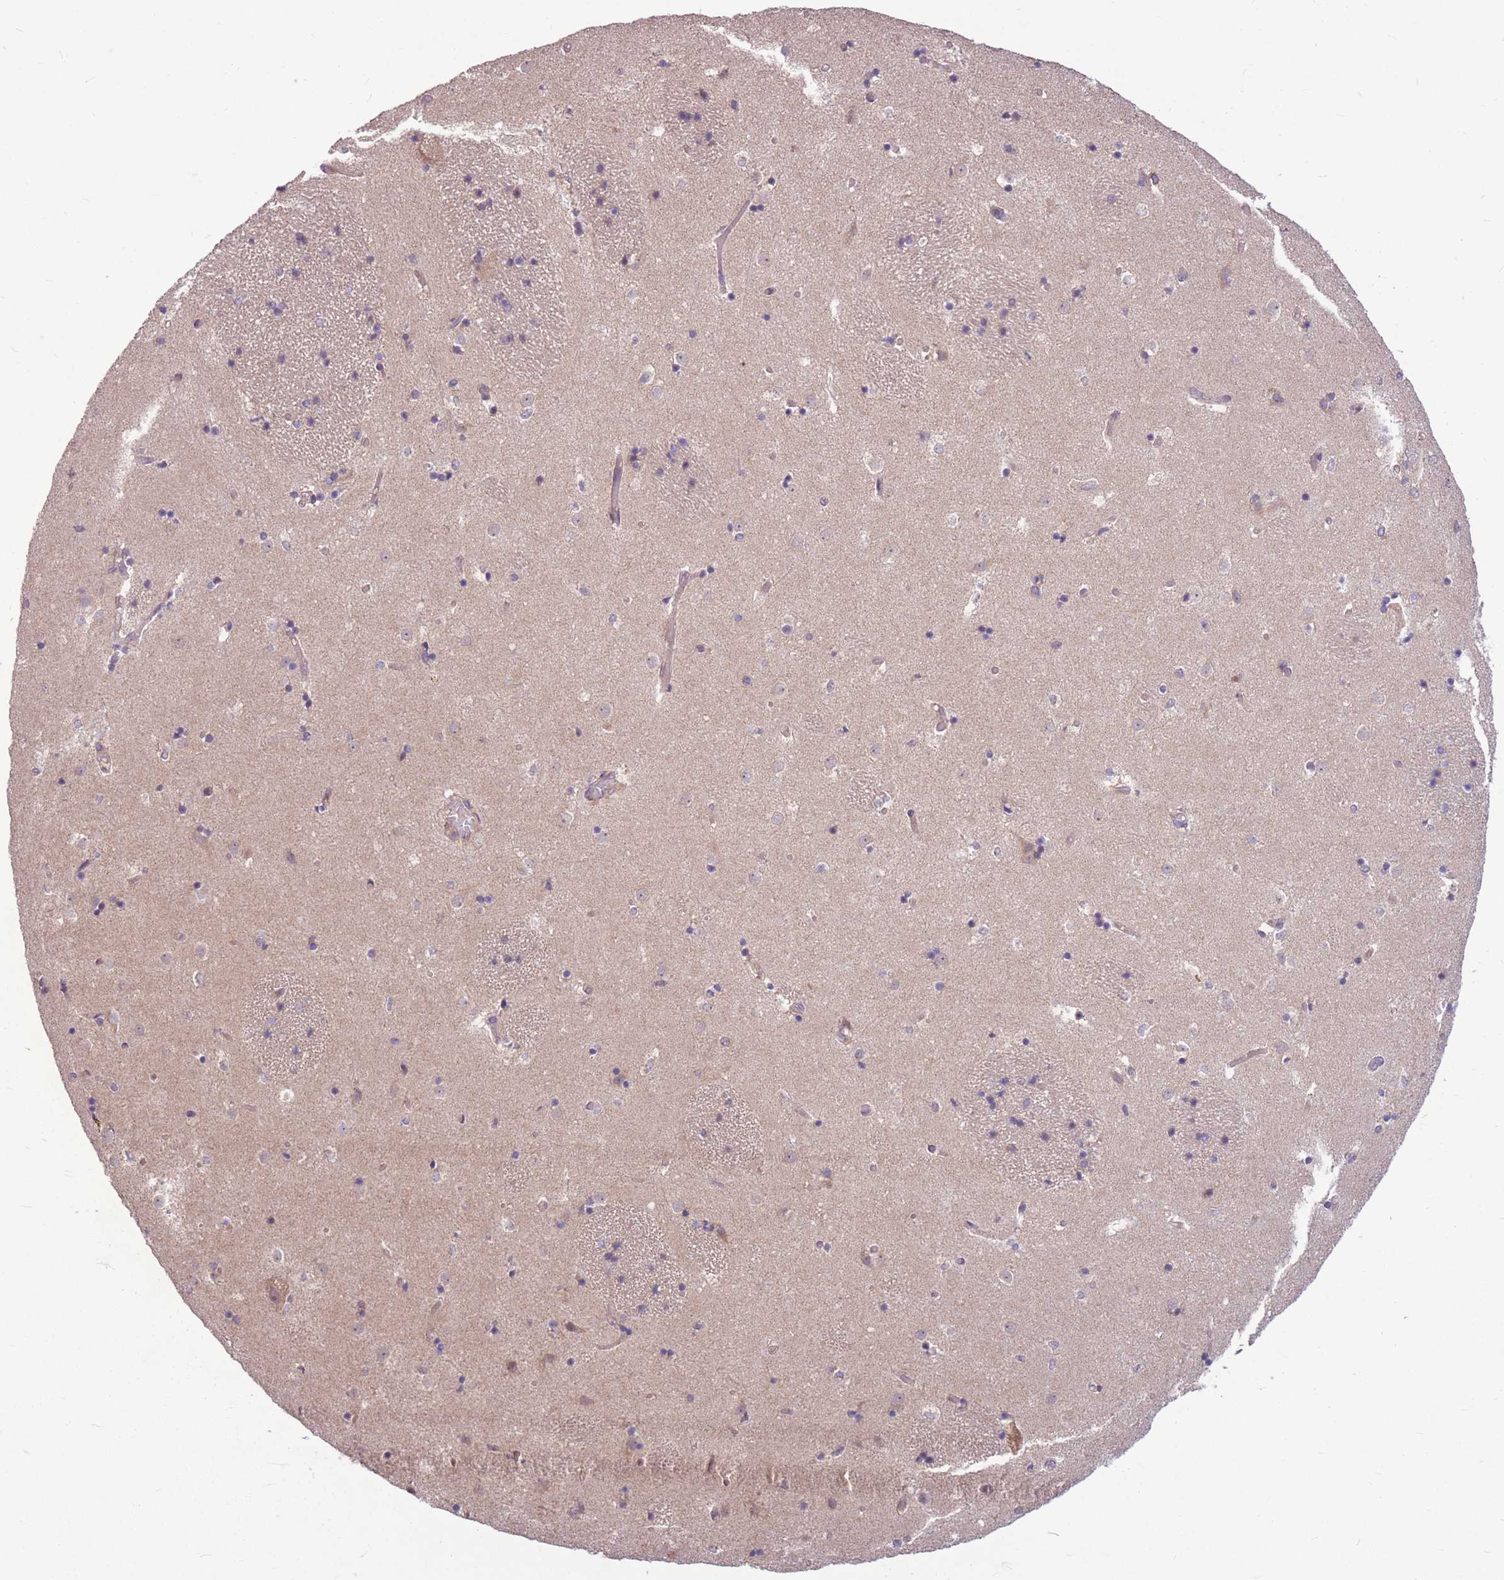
{"staining": {"intensity": "negative", "quantity": "none", "location": "none"}, "tissue": "caudate", "cell_type": "Glial cells", "image_type": "normal", "snomed": [{"axis": "morphology", "description": "Normal tissue, NOS"}, {"axis": "topography", "description": "Lateral ventricle wall"}], "caption": "Glial cells show no significant protein positivity in normal caudate.", "gene": "GMNN", "patient": {"sex": "female", "age": 52}}